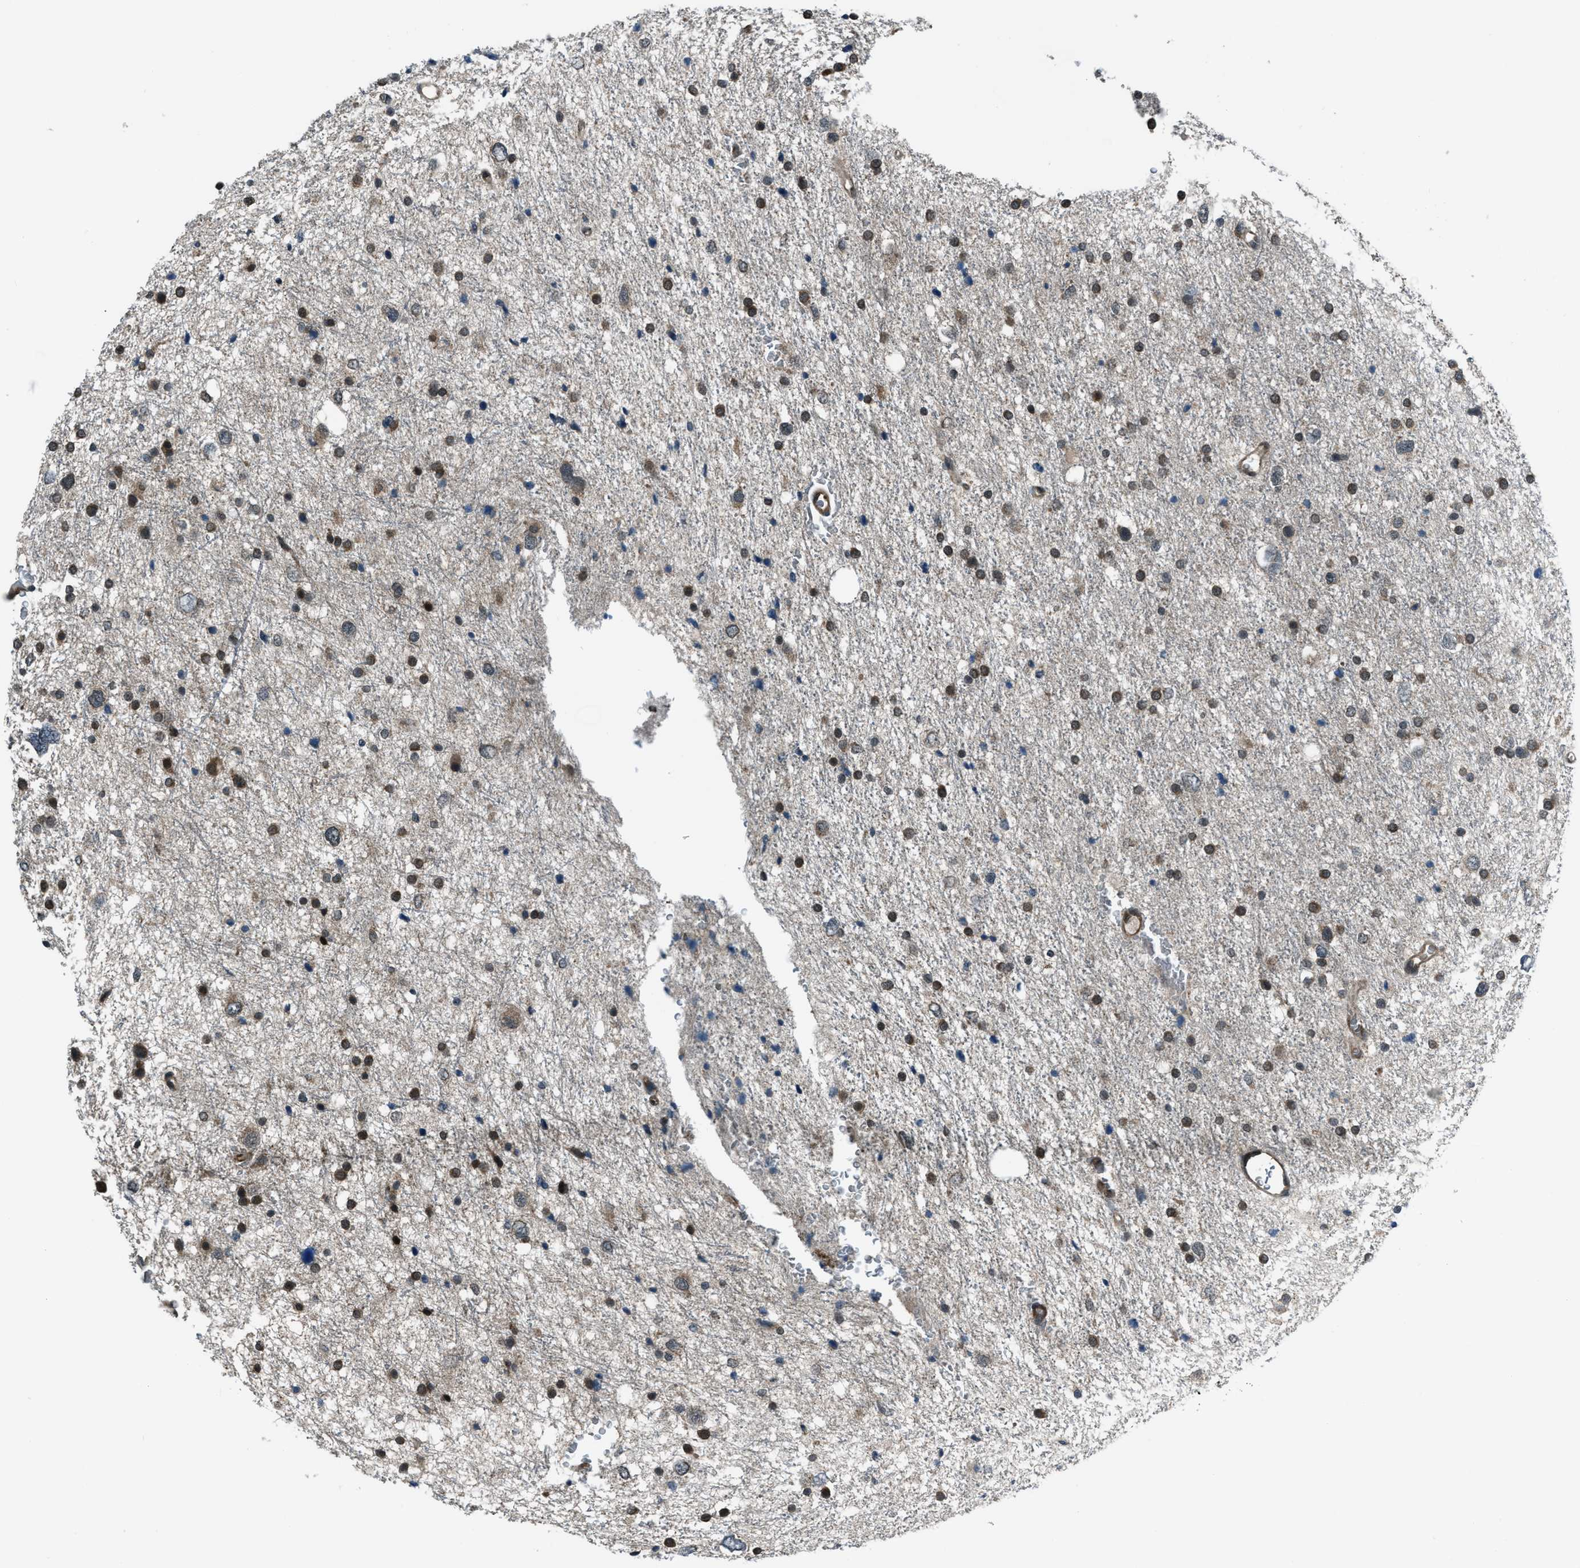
{"staining": {"intensity": "moderate", "quantity": ">75%", "location": "cytoplasmic/membranous,nuclear"}, "tissue": "glioma", "cell_type": "Tumor cells", "image_type": "cancer", "snomed": [{"axis": "morphology", "description": "Glioma, malignant, Low grade"}, {"axis": "topography", "description": "Brain"}], "caption": "Glioma stained for a protein demonstrates moderate cytoplasmic/membranous and nuclear positivity in tumor cells.", "gene": "ASAP2", "patient": {"sex": "female", "age": 37}}